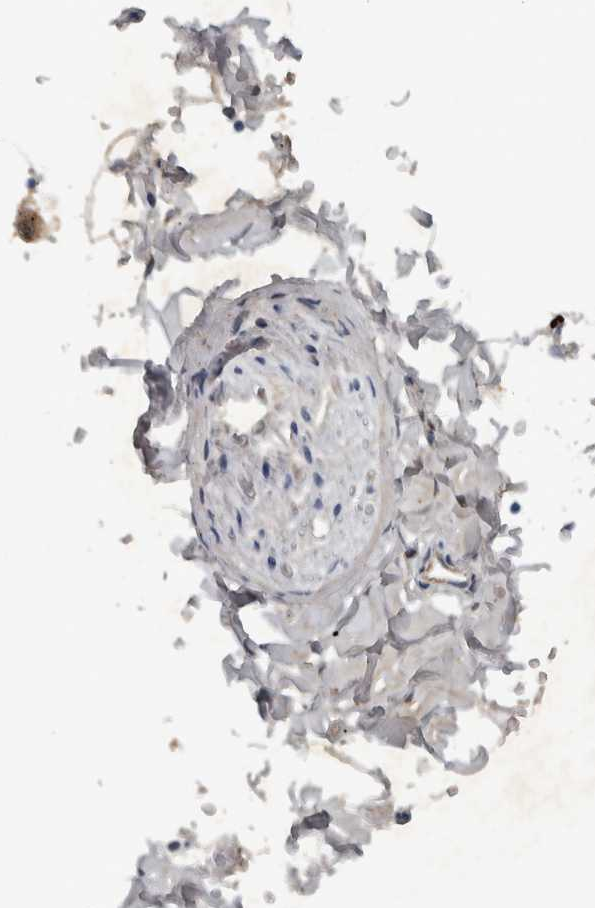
{"staining": {"intensity": "negative", "quantity": "none", "location": "none"}, "tissue": "adipose tissue", "cell_type": "Adipocytes", "image_type": "normal", "snomed": [{"axis": "morphology", "description": "Normal tissue, NOS"}, {"axis": "topography", "description": "Cartilage tissue"}, {"axis": "topography", "description": "Bronchus"}], "caption": "Protein analysis of normal adipose tissue exhibits no significant positivity in adipocytes. (Immunohistochemistry, brightfield microscopy, high magnification).", "gene": "LBHD1", "patient": {"sex": "female", "age": 73}}